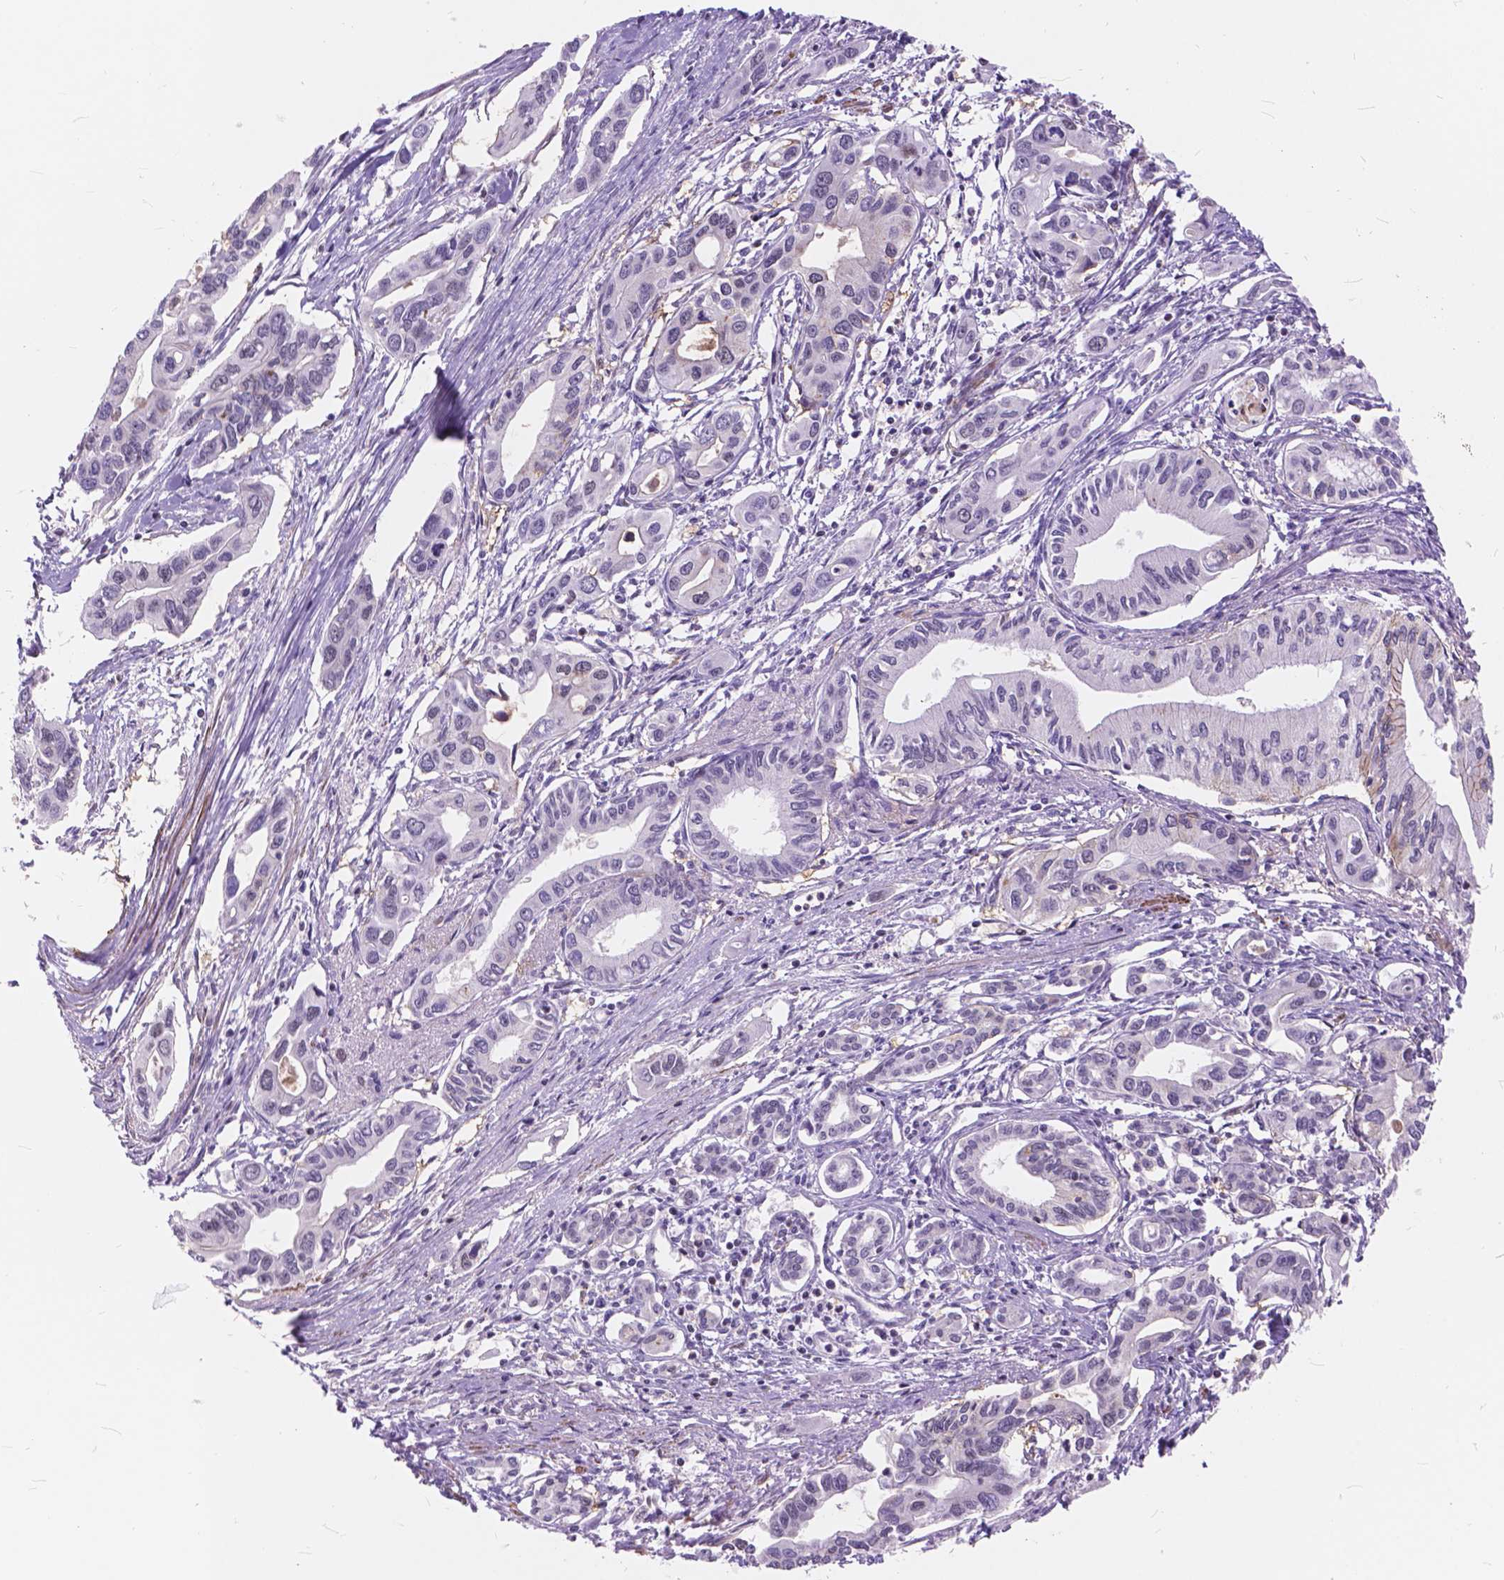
{"staining": {"intensity": "negative", "quantity": "none", "location": "none"}, "tissue": "pancreatic cancer", "cell_type": "Tumor cells", "image_type": "cancer", "snomed": [{"axis": "morphology", "description": "Adenocarcinoma, NOS"}, {"axis": "topography", "description": "Pancreas"}], "caption": "The histopathology image exhibits no staining of tumor cells in adenocarcinoma (pancreatic).", "gene": "MAN2C1", "patient": {"sex": "male", "age": 60}}